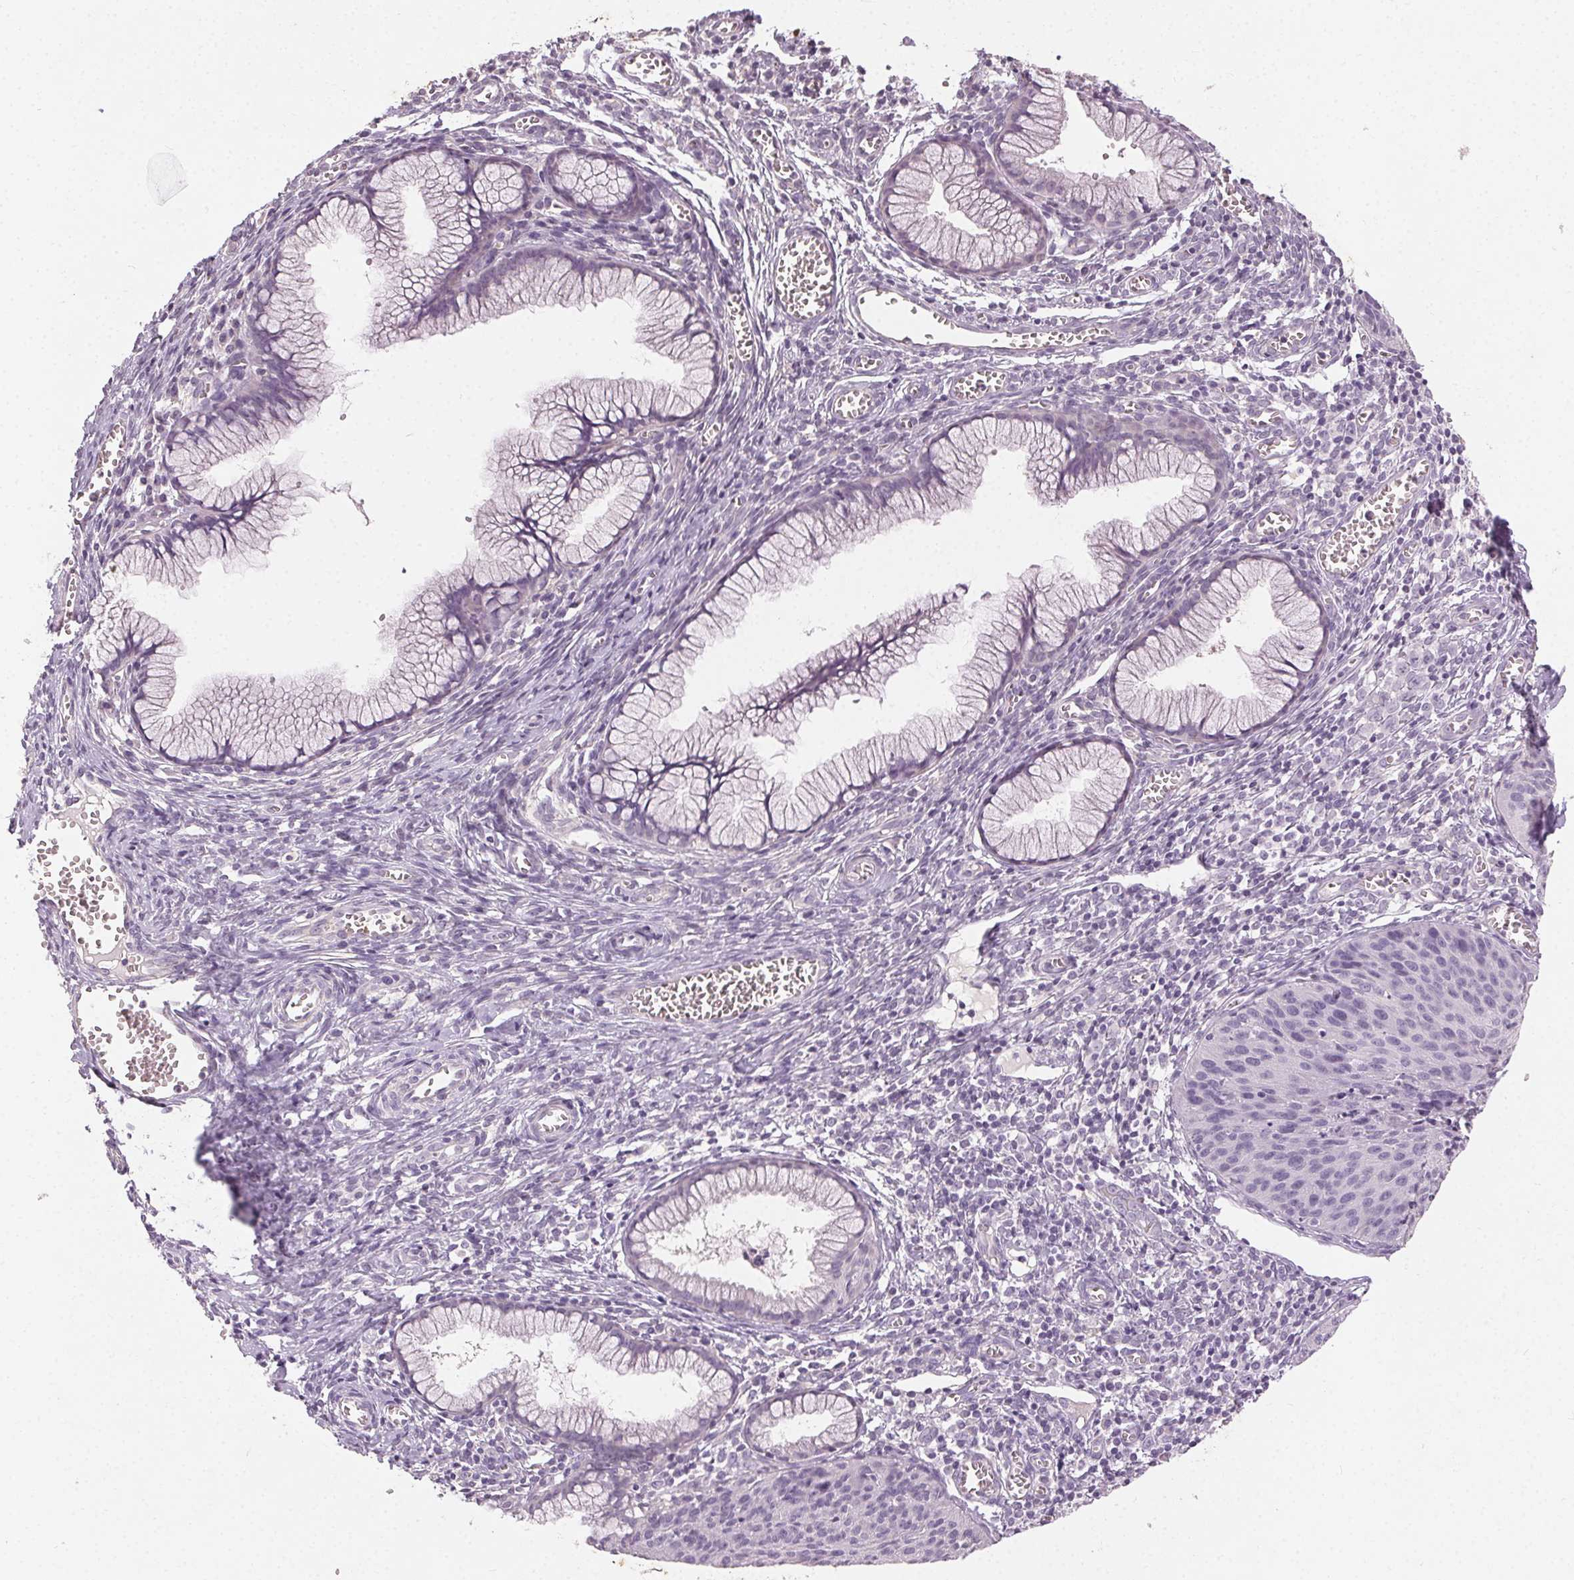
{"staining": {"intensity": "negative", "quantity": "none", "location": "none"}, "tissue": "cervical cancer", "cell_type": "Tumor cells", "image_type": "cancer", "snomed": [{"axis": "morphology", "description": "Squamous cell carcinoma, NOS"}, {"axis": "topography", "description": "Cervix"}], "caption": "Human cervical cancer (squamous cell carcinoma) stained for a protein using IHC exhibits no positivity in tumor cells.", "gene": "CLTRN", "patient": {"sex": "female", "age": 52}}